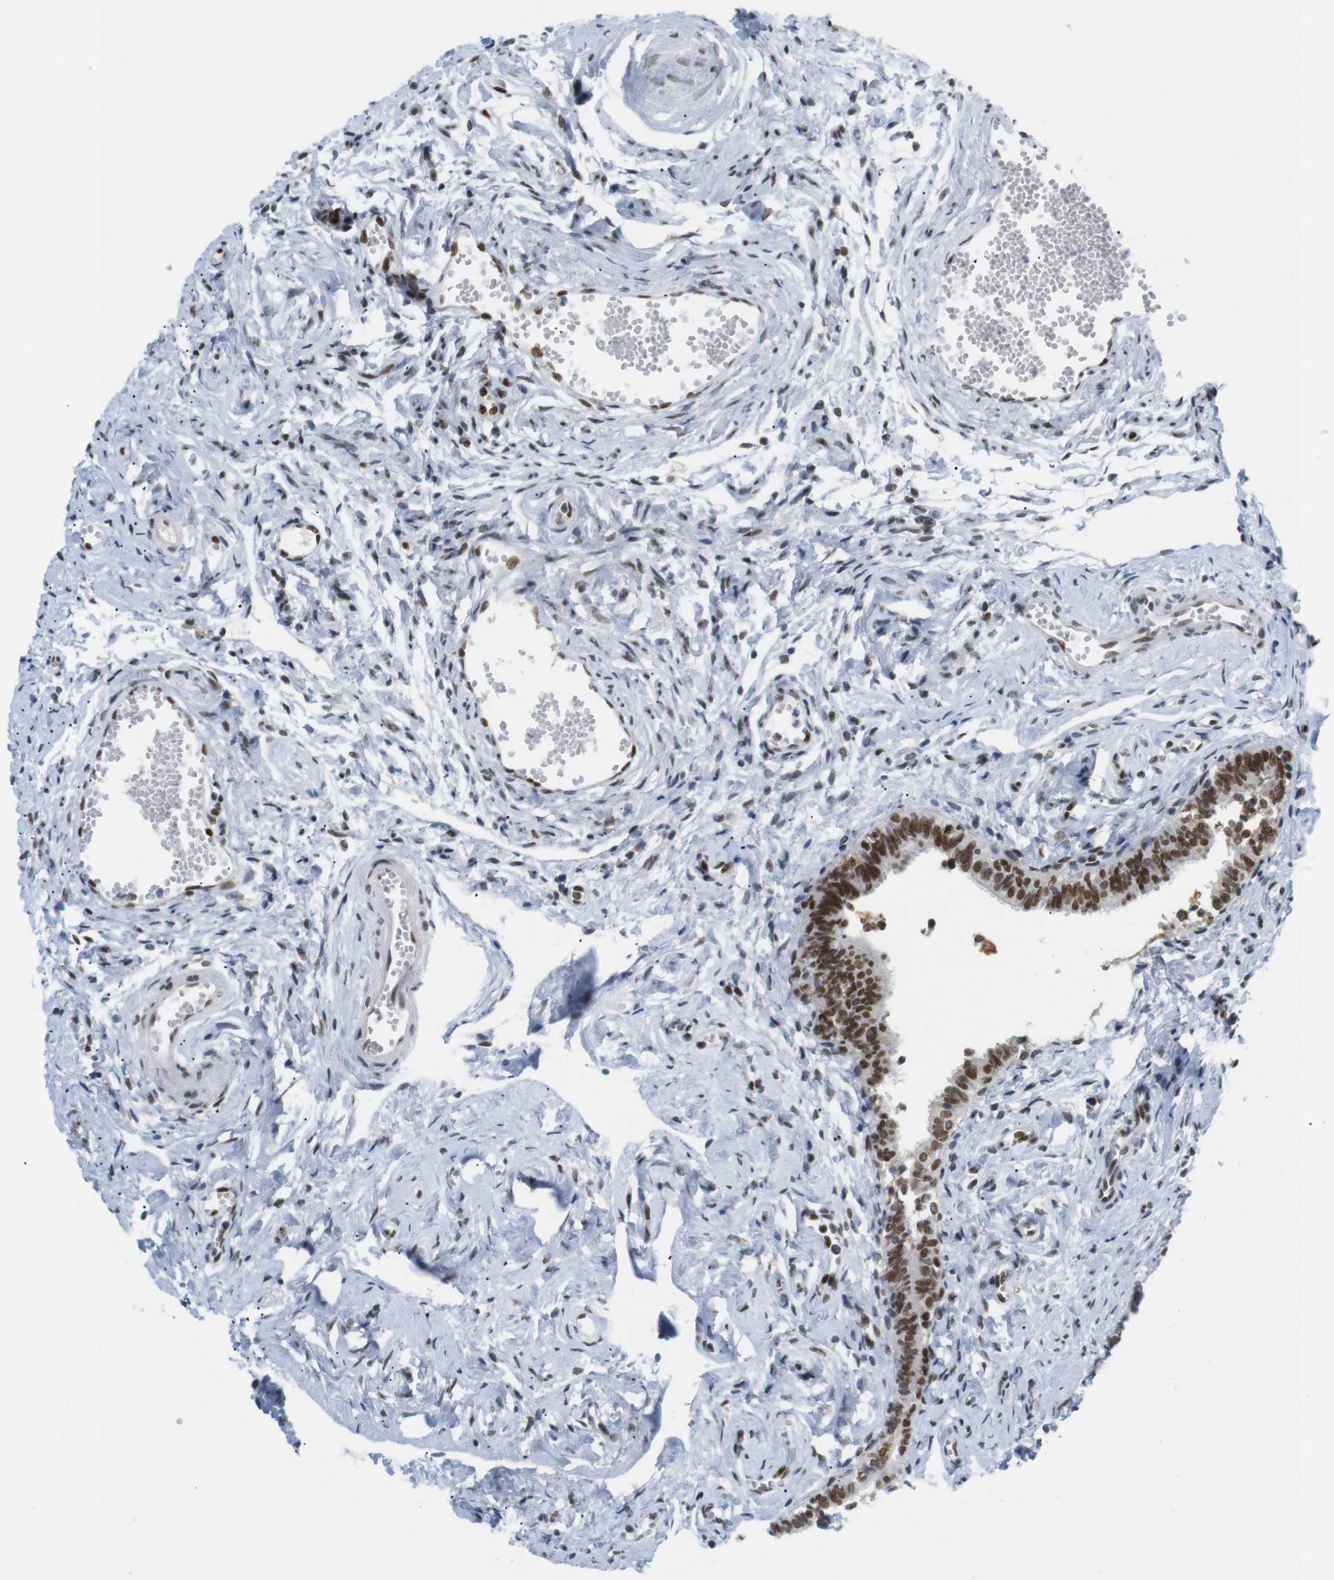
{"staining": {"intensity": "strong", "quantity": ">75%", "location": "nuclear"}, "tissue": "fallopian tube", "cell_type": "Glandular cells", "image_type": "normal", "snomed": [{"axis": "morphology", "description": "Normal tissue, NOS"}, {"axis": "topography", "description": "Fallopian tube"}], "caption": "A brown stain shows strong nuclear expression of a protein in glandular cells of unremarkable fallopian tube. (Brightfield microscopy of DAB IHC at high magnification).", "gene": "RIOX2", "patient": {"sex": "female", "age": 71}}